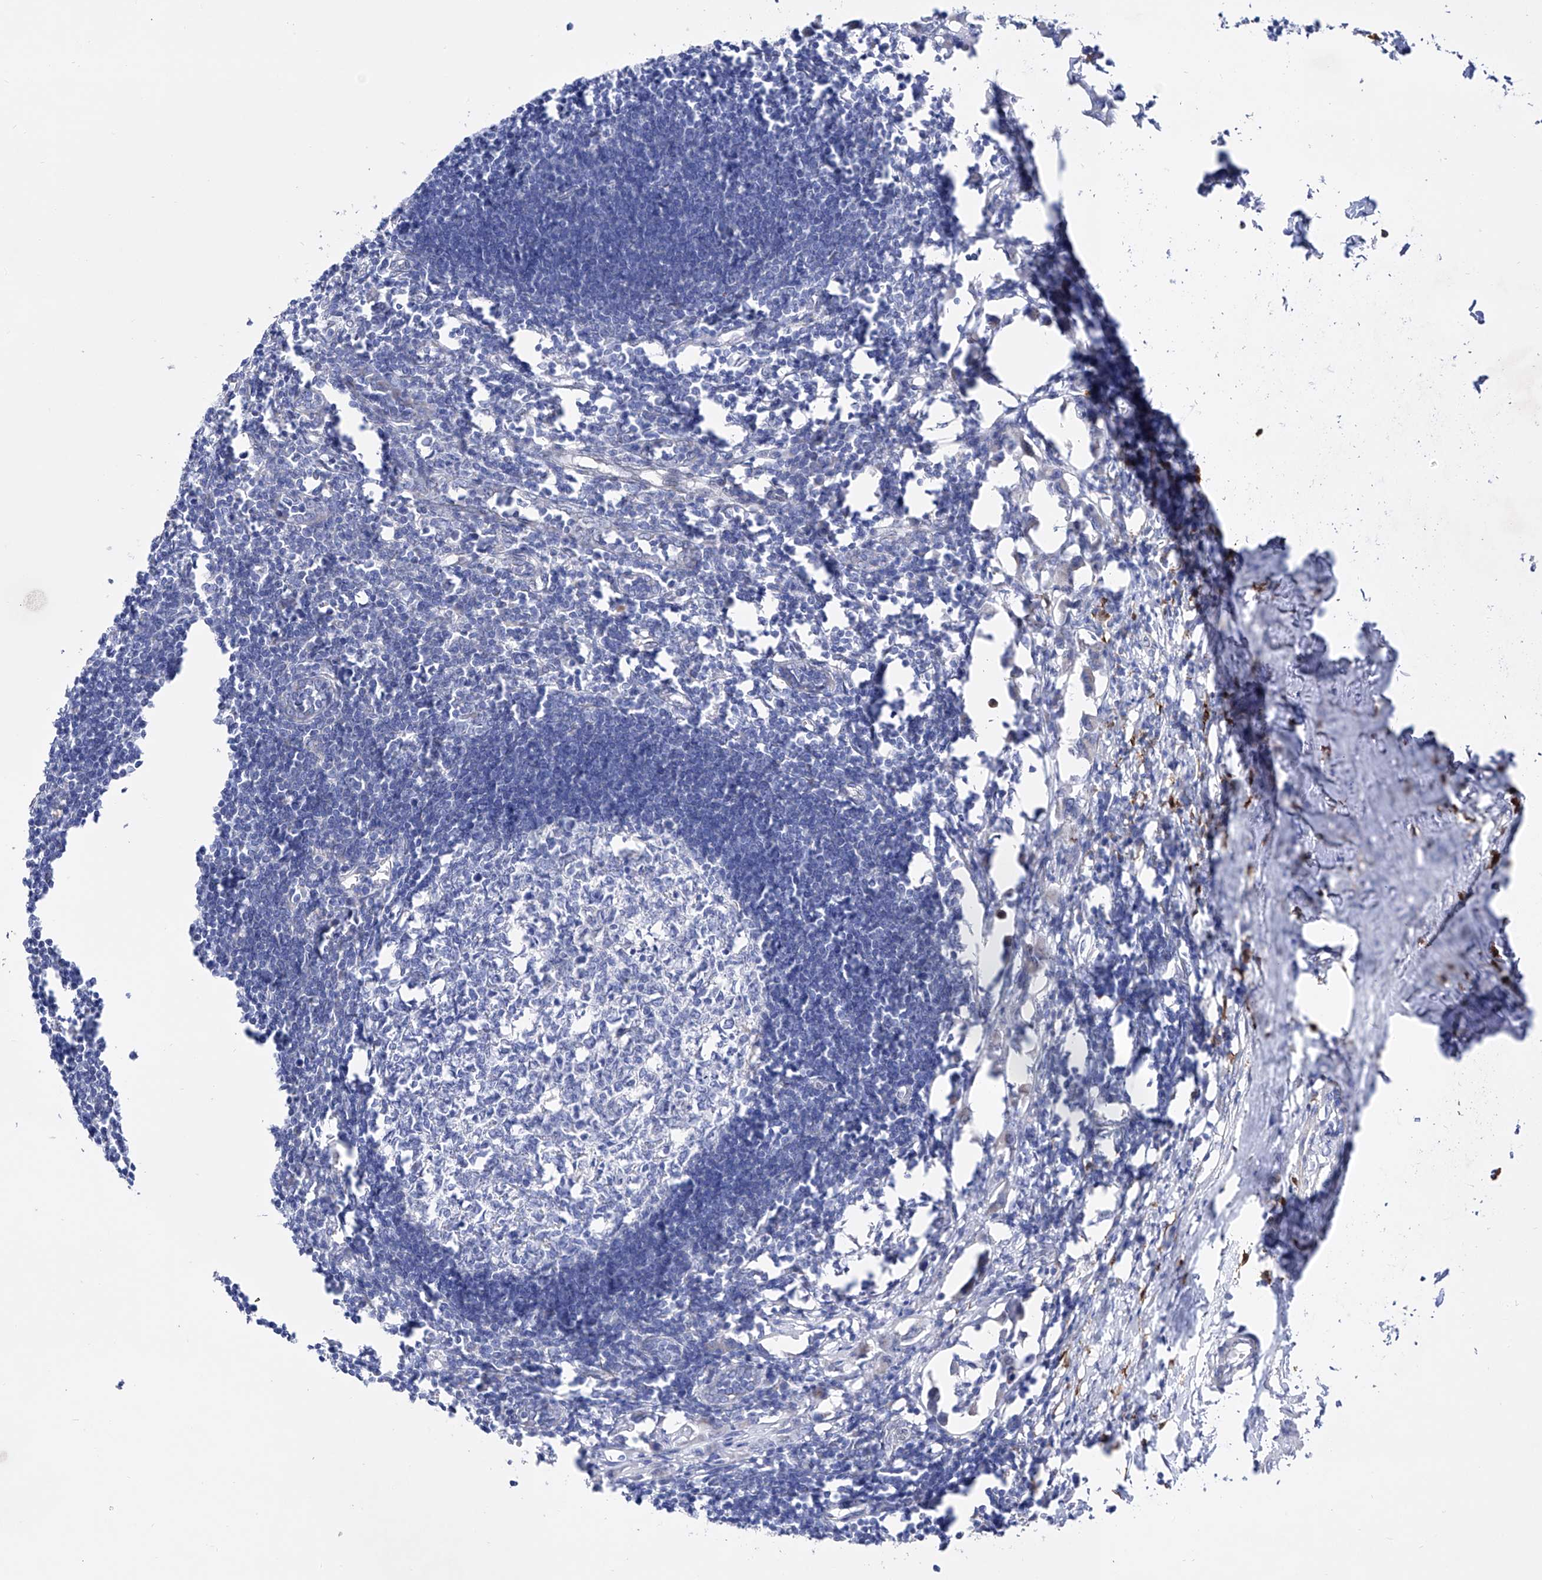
{"staining": {"intensity": "negative", "quantity": "none", "location": "none"}, "tissue": "lymph node", "cell_type": "Germinal center cells", "image_type": "normal", "snomed": [{"axis": "morphology", "description": "Normal tissue, NOS"}, {"axis": "morphology", "description": "Malignant melanoma, Metastatic site"}, {"axis": "topography", "description": "Lymph node"}], "caption": "Immunohistochemistry image of unremarkable human lymph node stained for a protein (brown), which shows no expression in germinal center cells. Nuclei are stained in blue.", "gene": "LCLAT1", "patient": {"sex": "male", "age": 41}}